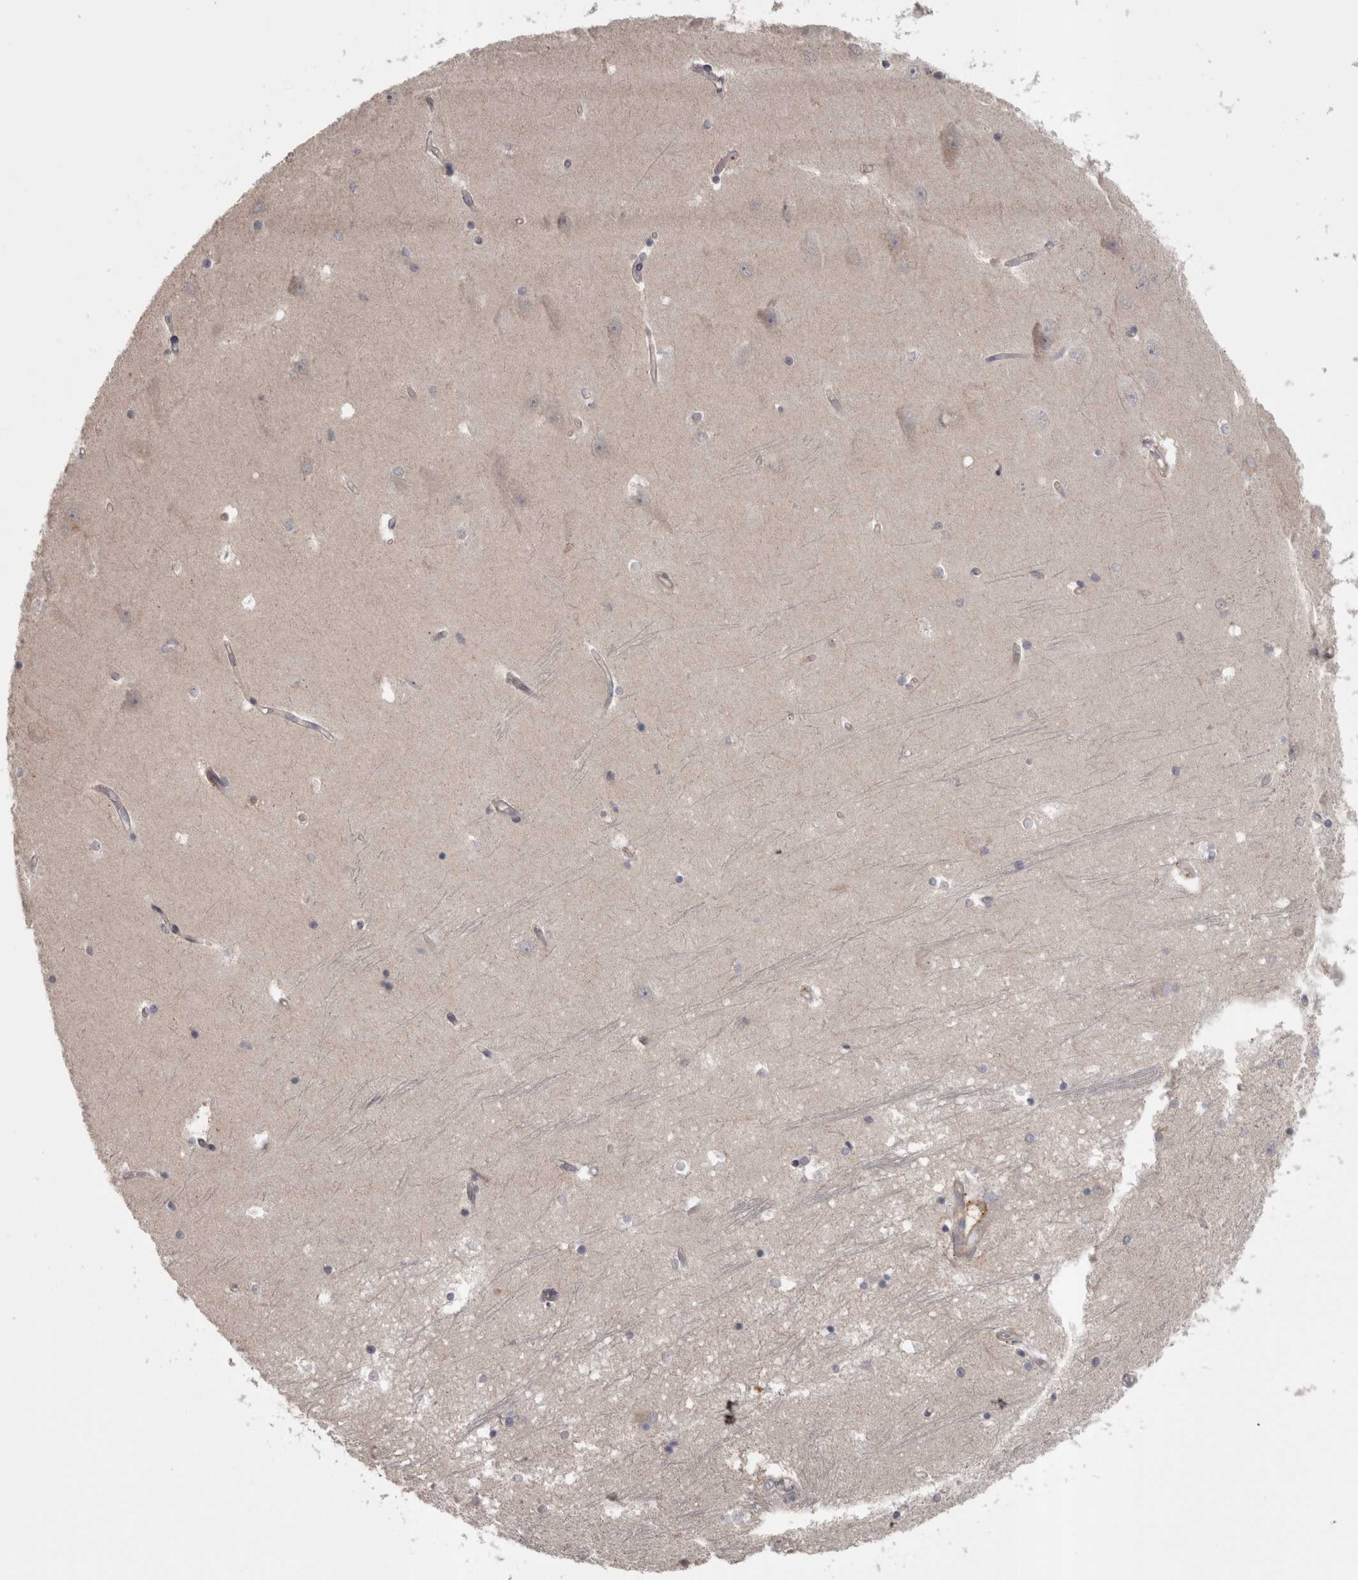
{"staining": {"intensity": "negative", "quantity": "none", "location": "none"}, "tissue": "hippocampus", "cell_type": "Glial cells", "image_type": "normal", "snomed": [{"axis": "morphology", "description": "Normal tissue, NOS"}, {"axis": "topography", "description": "Hippocampus"}], "caption": "This is an immunohistochemistry photomicrograph of unremarkable human hippocampus. There is no staining in glial cells.", "gene": "SLCO5A1", "patient": {"sex": "male", "age": 45}}